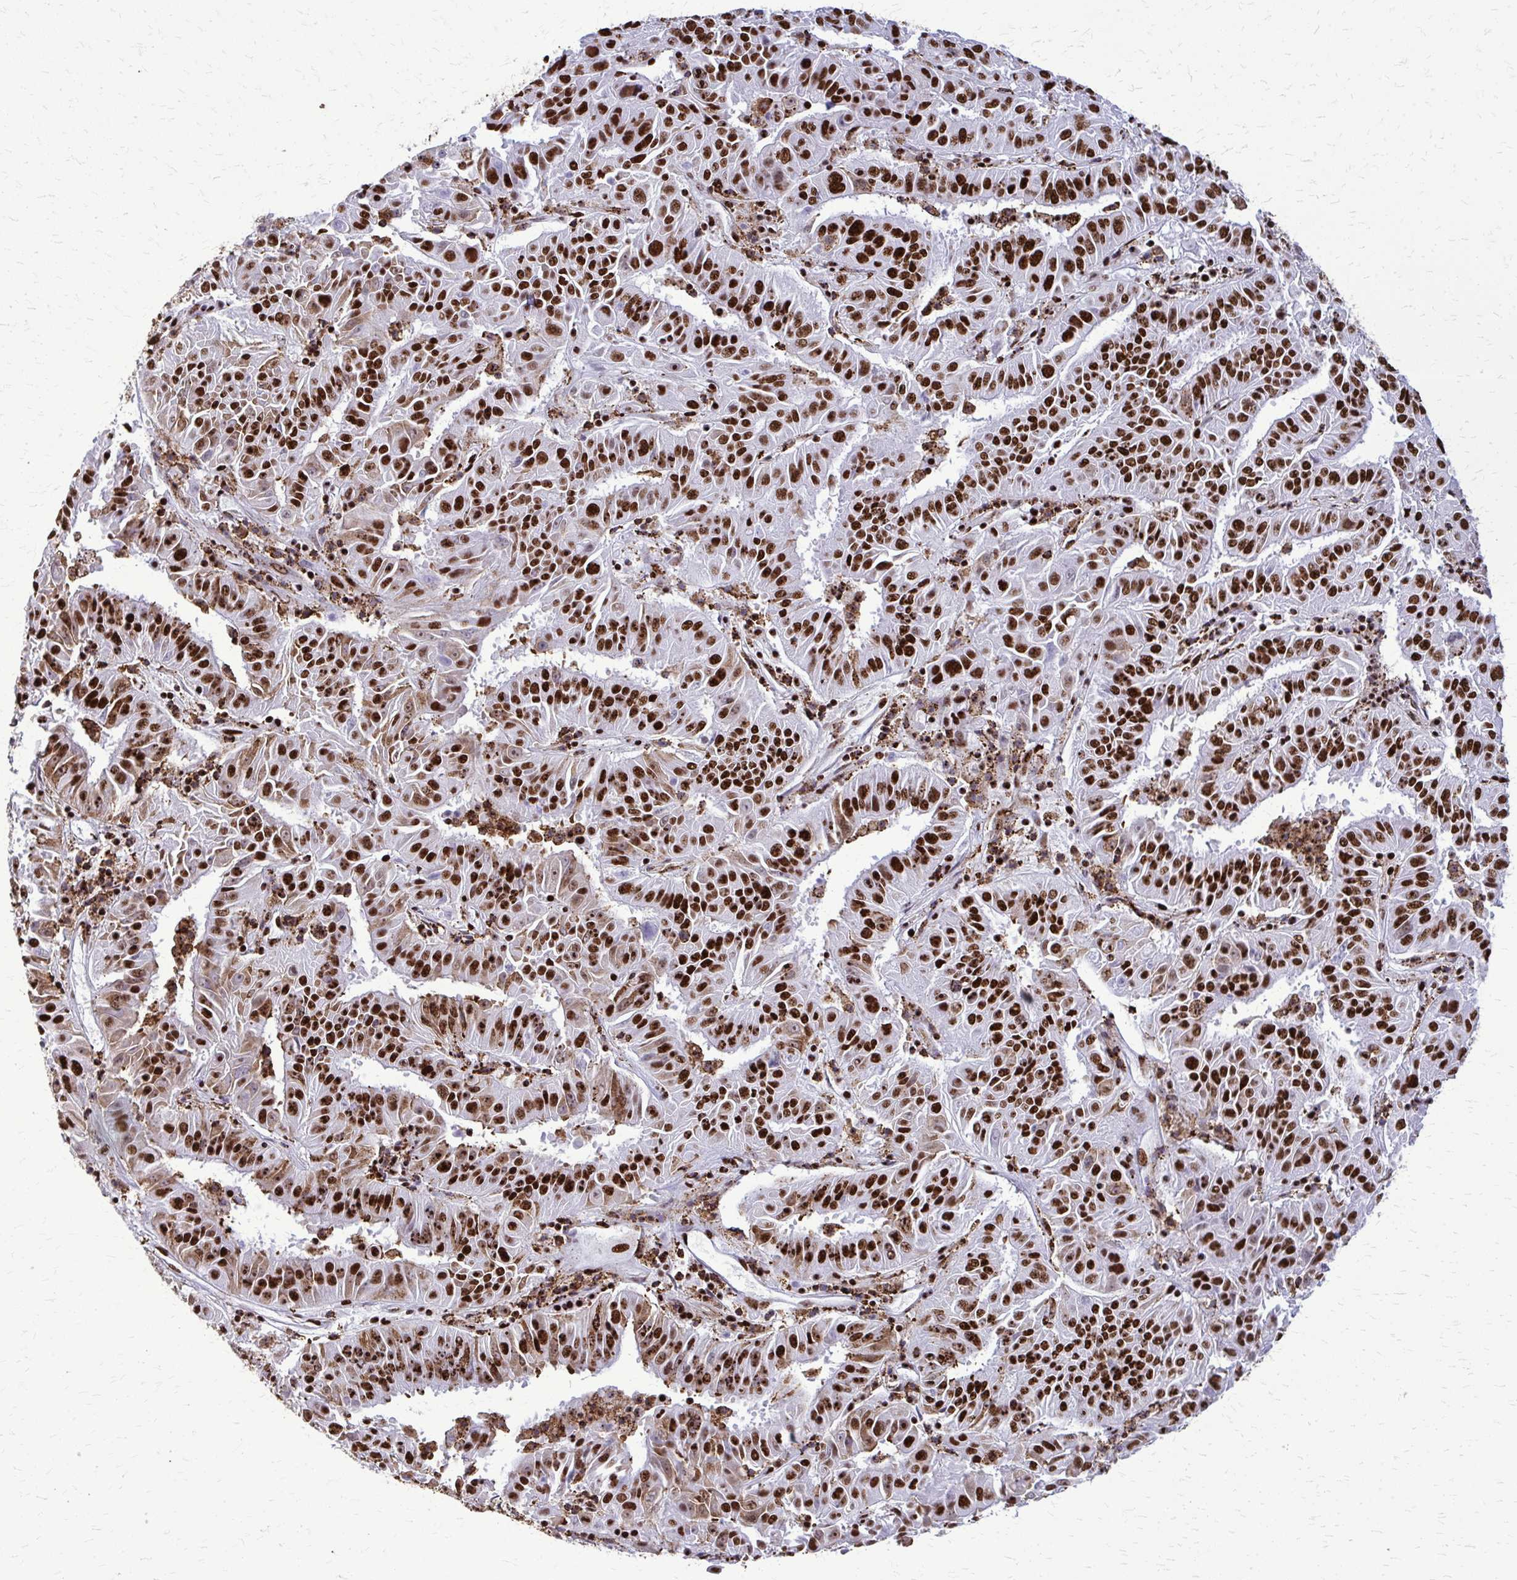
{"staining": {"intensity": "strong", "quantity": ">75%", "location": "nuclear"}, "tissue": "pancreatic cancer", "cell_type": "Tumor cells", "image_type": "cancer", "snomed": [{"axis": "morphology", "description": "Adenocarcinoma, NOS"}, {"axis": "topography", "description": "Pancreas"}], "caption": "The immunohistochemical stain highlights strong nuclear positivity in tumor cells of pancreatic adenocarcinoma tissue.", "gene": "SFPQ", "patient": {"sex": "male", "age": 63}}